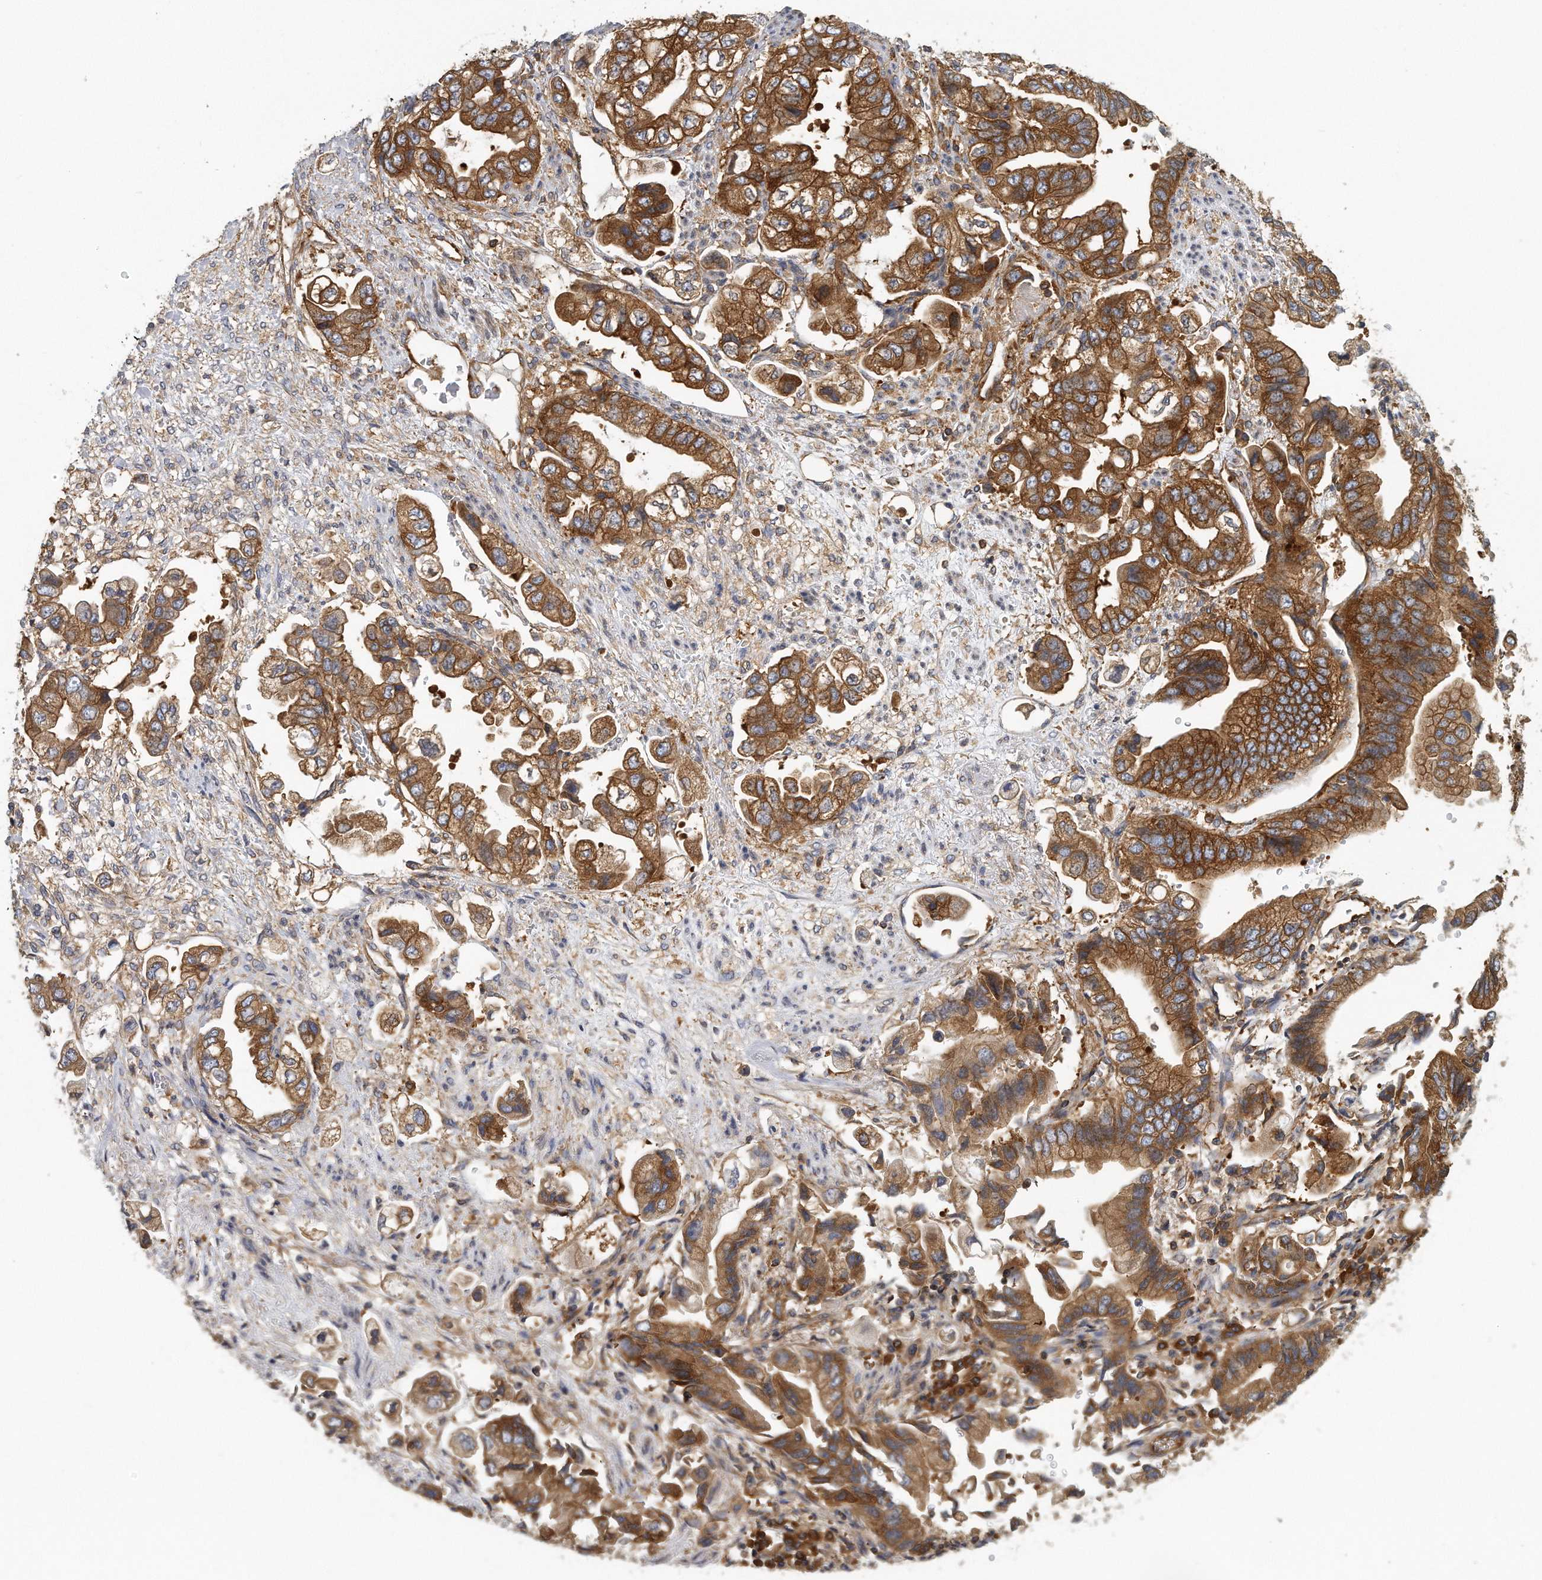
{"staining": {"intensity": "strong", "quantity": ">75%", "location": "cytoplasmic/membranous"}, "tissue": "stomach cancer", "cell_type": "Tumor cells", "image_type": "cancer", "snomed": [{"axis": "morphology", "description": "Adenocarcinoma, NOS"}, {"axis": "topography", "description": "Stomach"}], "caption": "Tumor cells exhibit high levels of strong cytoplasmic/membranous positivity in approximately >75% of cells in stomach cancer (adenocarcinoma).", "gene": "EIF3I", "patient": {"sex": "male", "age": 62}}